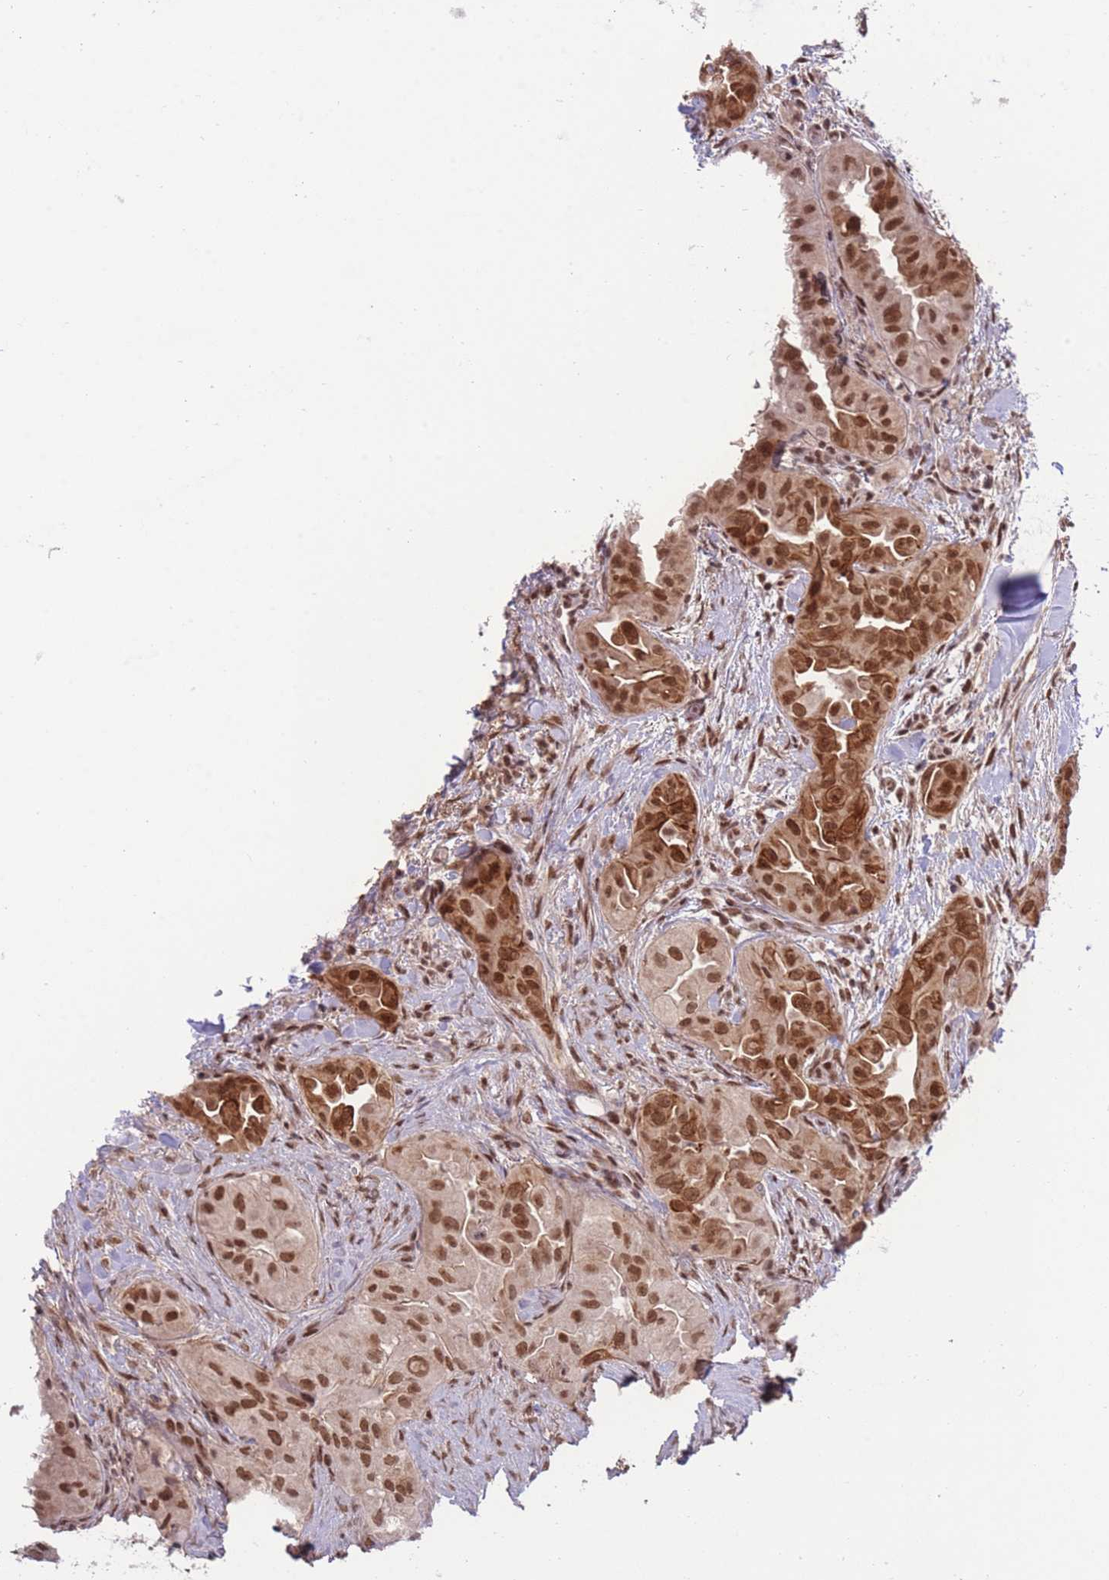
{"staining": {"intensity": "moderate", "quantity": ">75%", "location": "cytoplasmic/membranous,nuclear"}, "tissue": "thyroid cancer", "cell_type": "Tumor cells", "image_type": "cancer", "snomed": [{"axis": "morphology", "description": "Normal tissue, NOS"}, {"axis": "morphology", "description": "Papillary adenocarcinoma, NOS"}, {"axis": "topography", "description": "Thyroid gland"}], "caption": "Moderate cytoplasmic/membranous and nuclear protein staining is seen in approximately >75% of tumor cells in thyroid cancer (papillary adenocarcinoma).", "gene": "CARD8", "patient": {"sex": "female", "age": 59}}